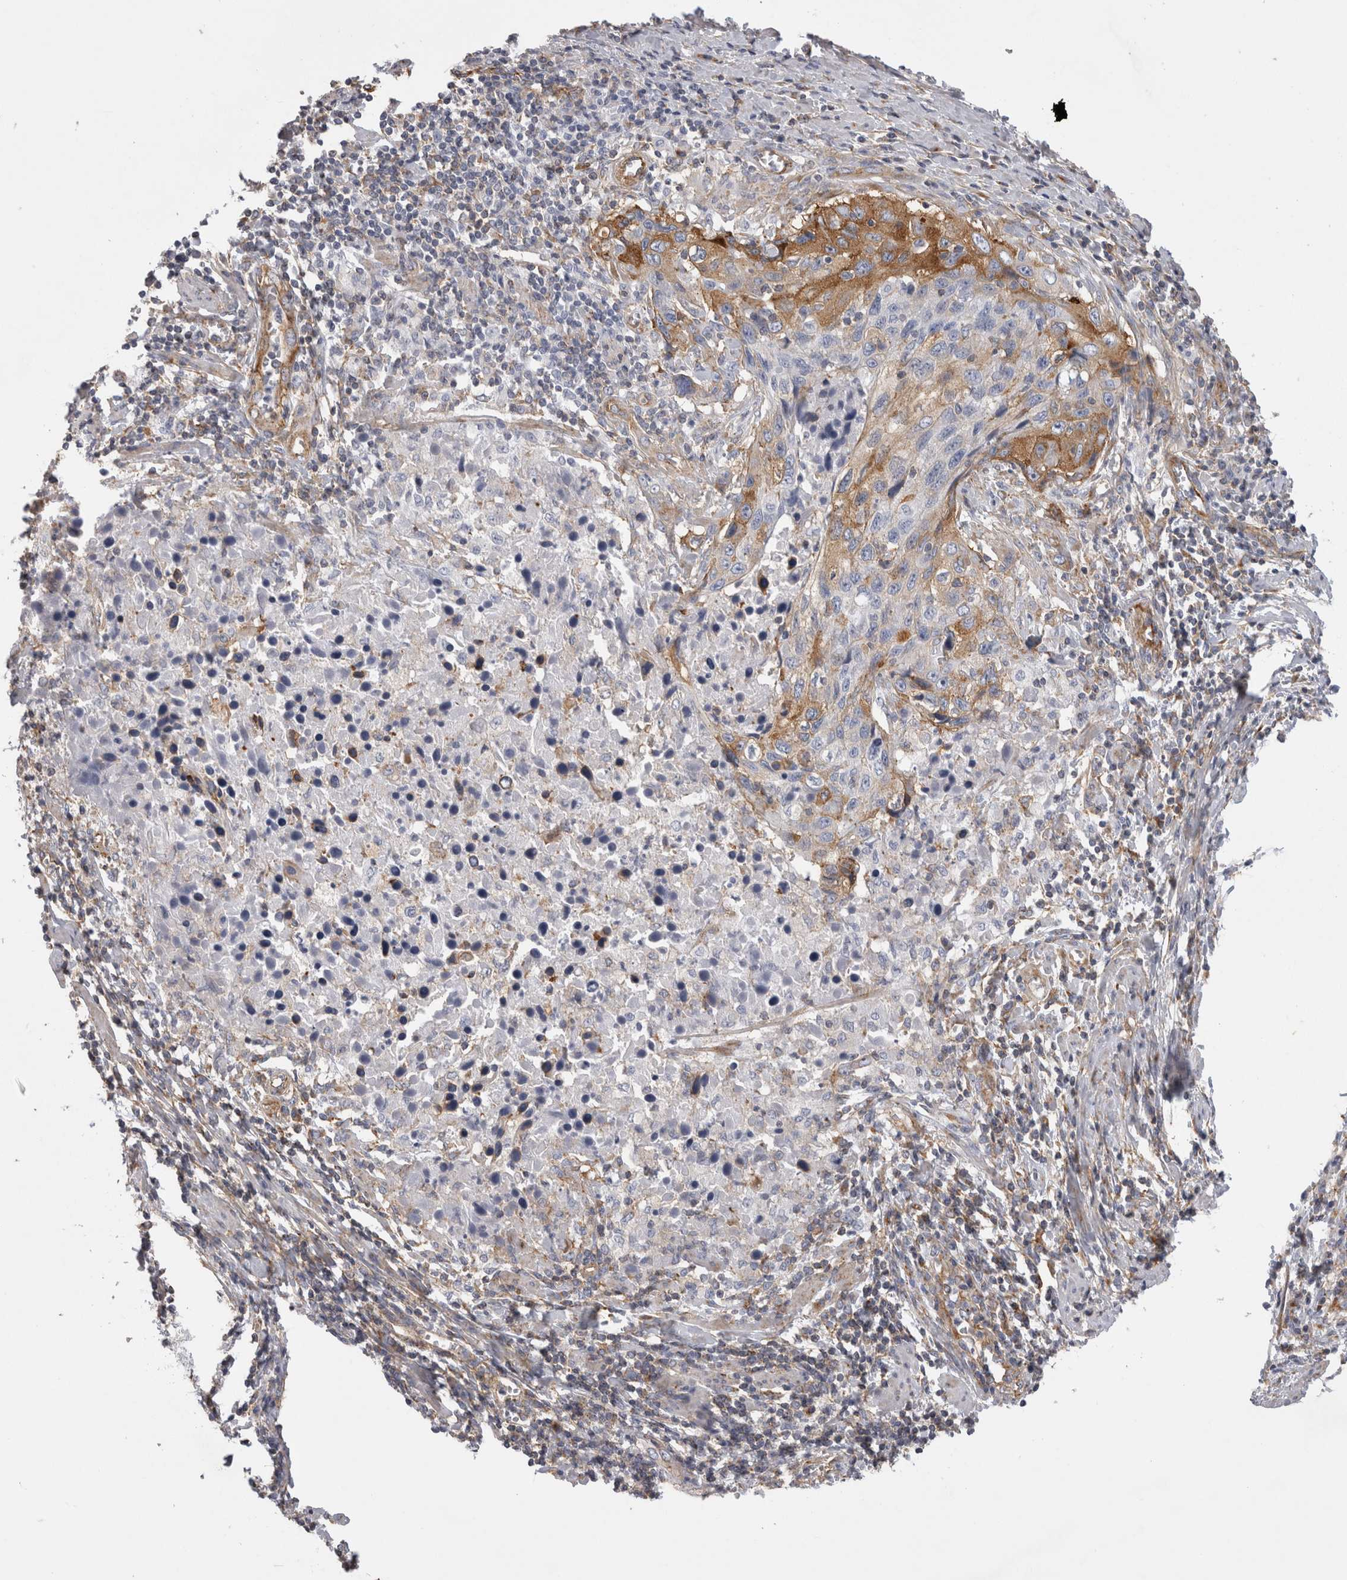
{"staining": {"intensity": "moderate", "quantity": ">75%", "location": "cytoplasmic/membranous"}, "tissue": "cervical cancer", "cell_type": "Tumor cells", "image_type": "cancer", "snomed": [{"axis": "morphology", "description": "Squamous cell carcinoma, NOS"}, {"axis": "topography", "description": "Cervix"}], "caption": "A medium amount of moderate cytoplasmic/membranous staining is appreciated in approximately >75% of tumor cells in cervical squamous cell carcinoma tissue. The protein is shown in brown color, while the nuclei are stained blue.", "gene": "ATXN3", "patient": {"sex": "female", "age": 53}}